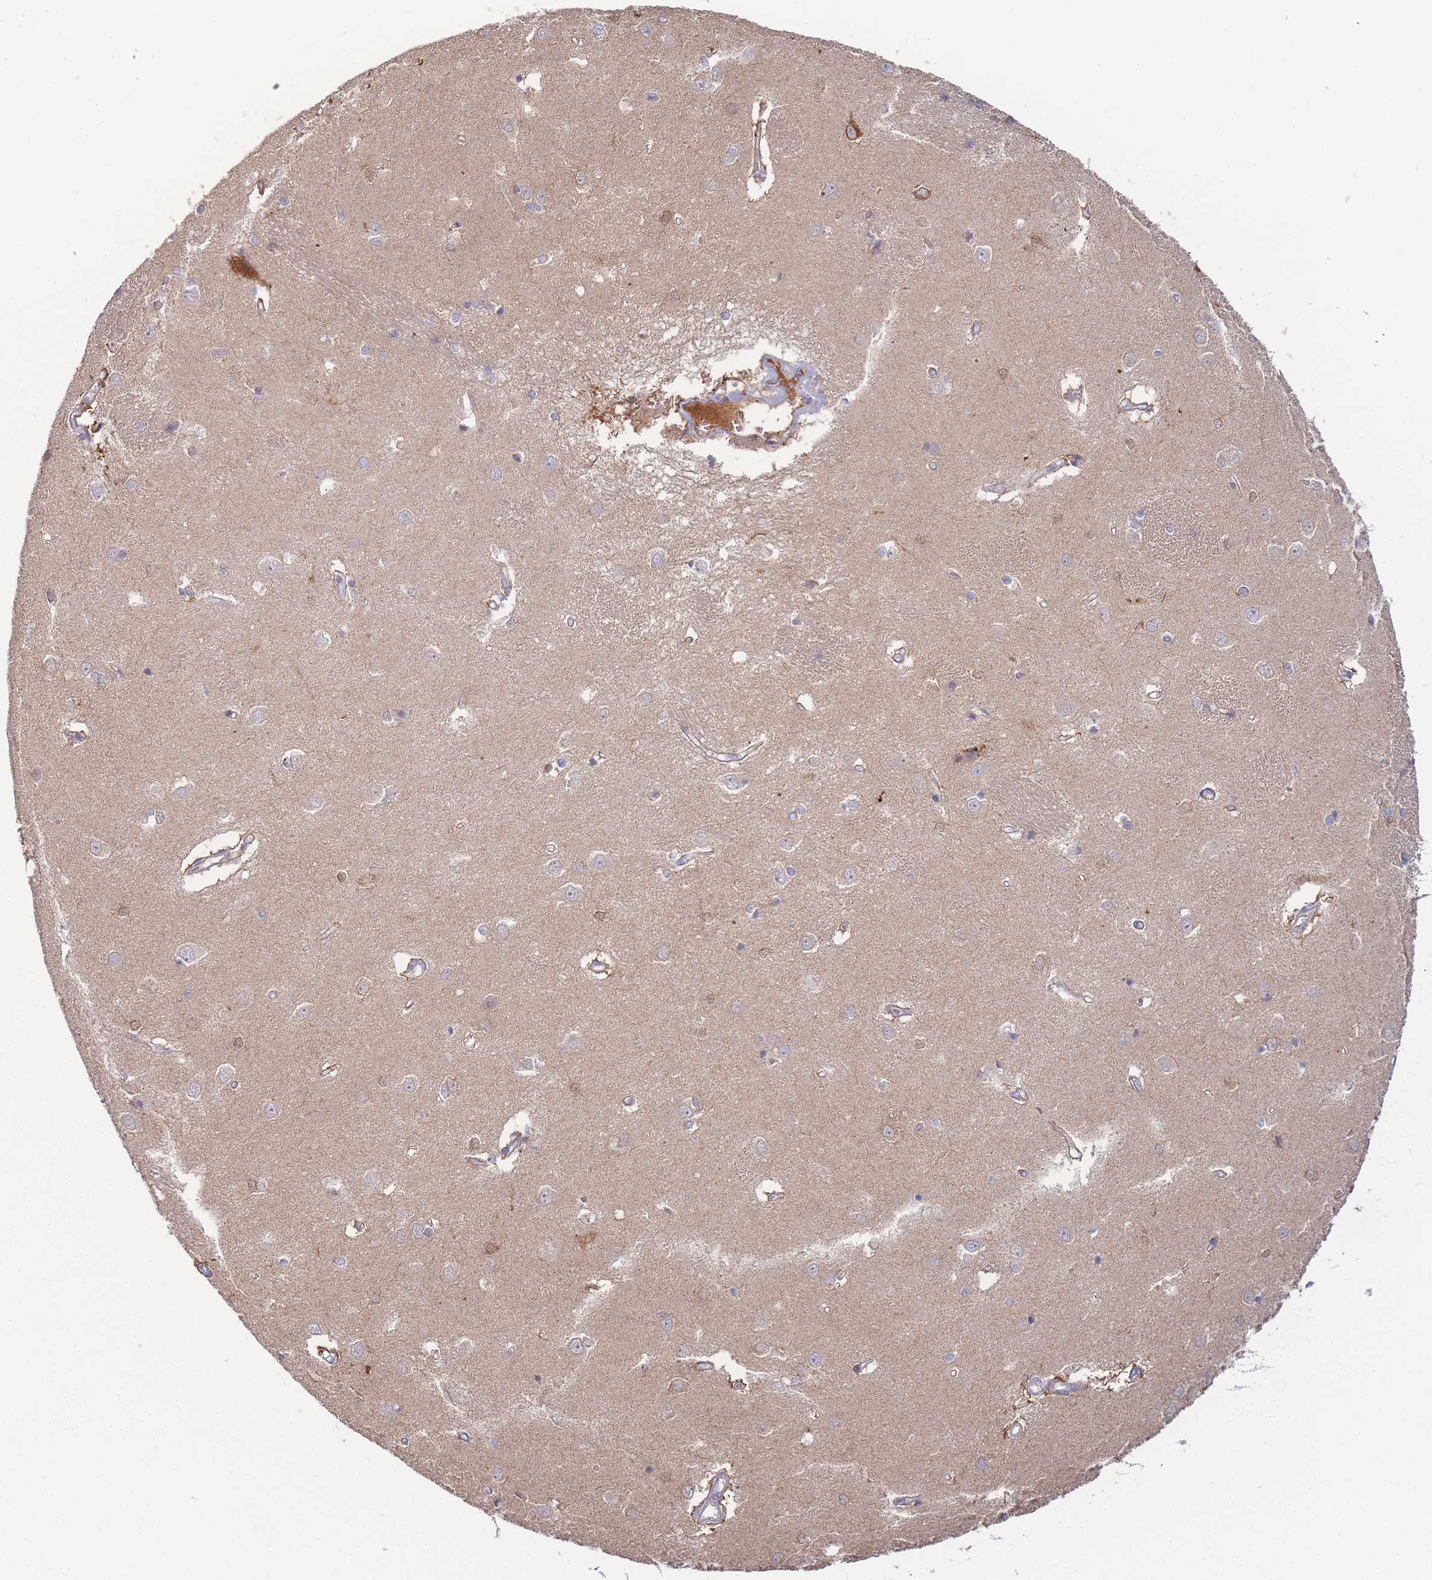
{"staining": {"intensity": "weak", "quantity": "<25%", "location": "cytoplasmic/membranous"}, "tissue": "caudate", "cell_type": "Glial cells", "image_type": "normal", "snomed": [{"axis": "morphology", "description": "Normal tissue, NOS"}, {"axis": "topography", "description": "Lateral ventricle wall"}], "caption": "IHC histopathology image of normal caudate stained for a protein (brown), which displays no expression in glial cells.", "gene": "SPHKAP", "patient": {"sex": "male", "age": 37}}